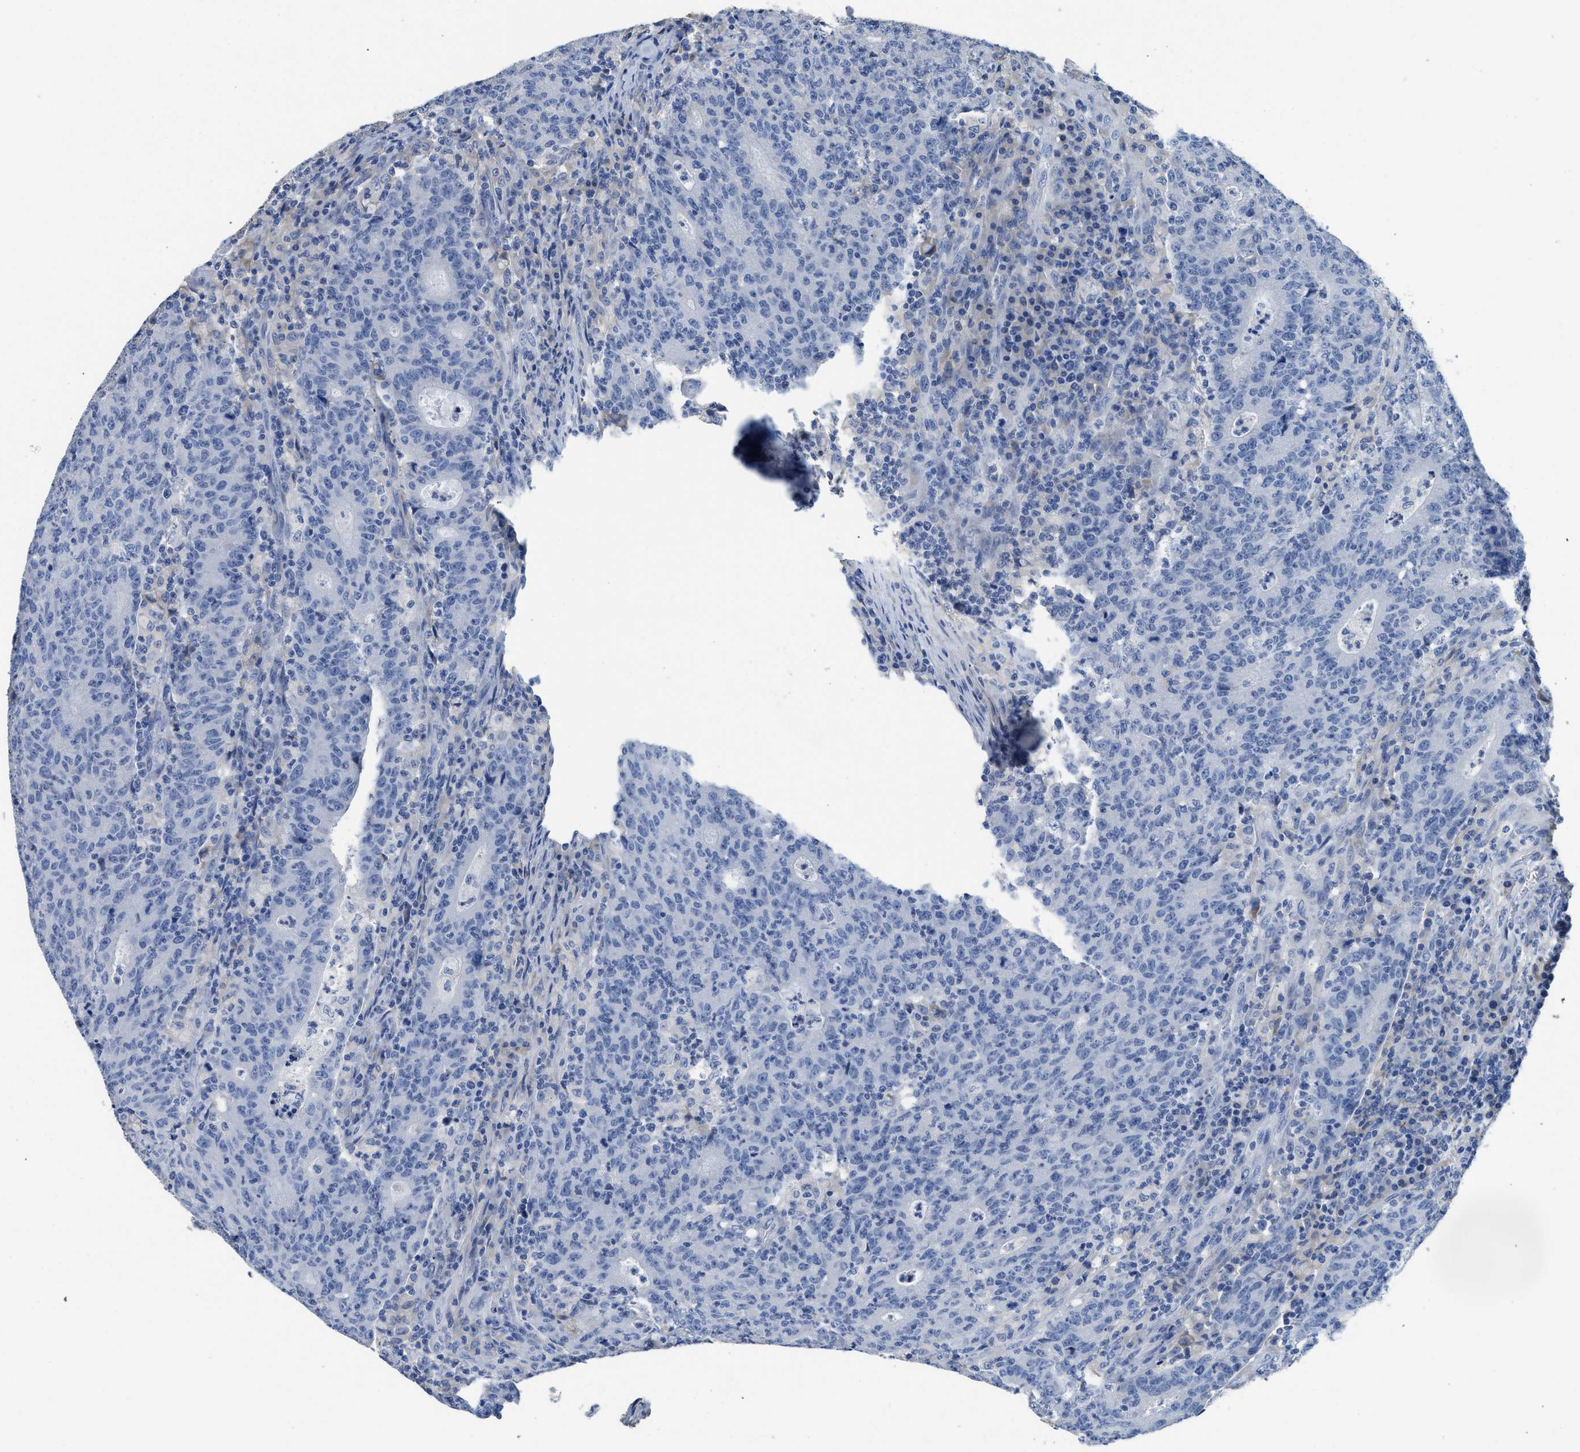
{"staining": {"intensity": "negative", "quantity": "none", "location": "none"}, "tissue": "colorectal cancer", "cell_type": "Tumor cells", "image_type": "cancer", "snomed": [{"axis": "morphology", "description": "Adenocarcinoma, NOS"}, {"axis": "topography", "description": "Colon"}], "caption": "DAB immunohistochemical staining of human colorectal cancer displays no significant expression in tumor cells.", "gene": "C1S", "patient": {"sex": "female", "age": 75}}